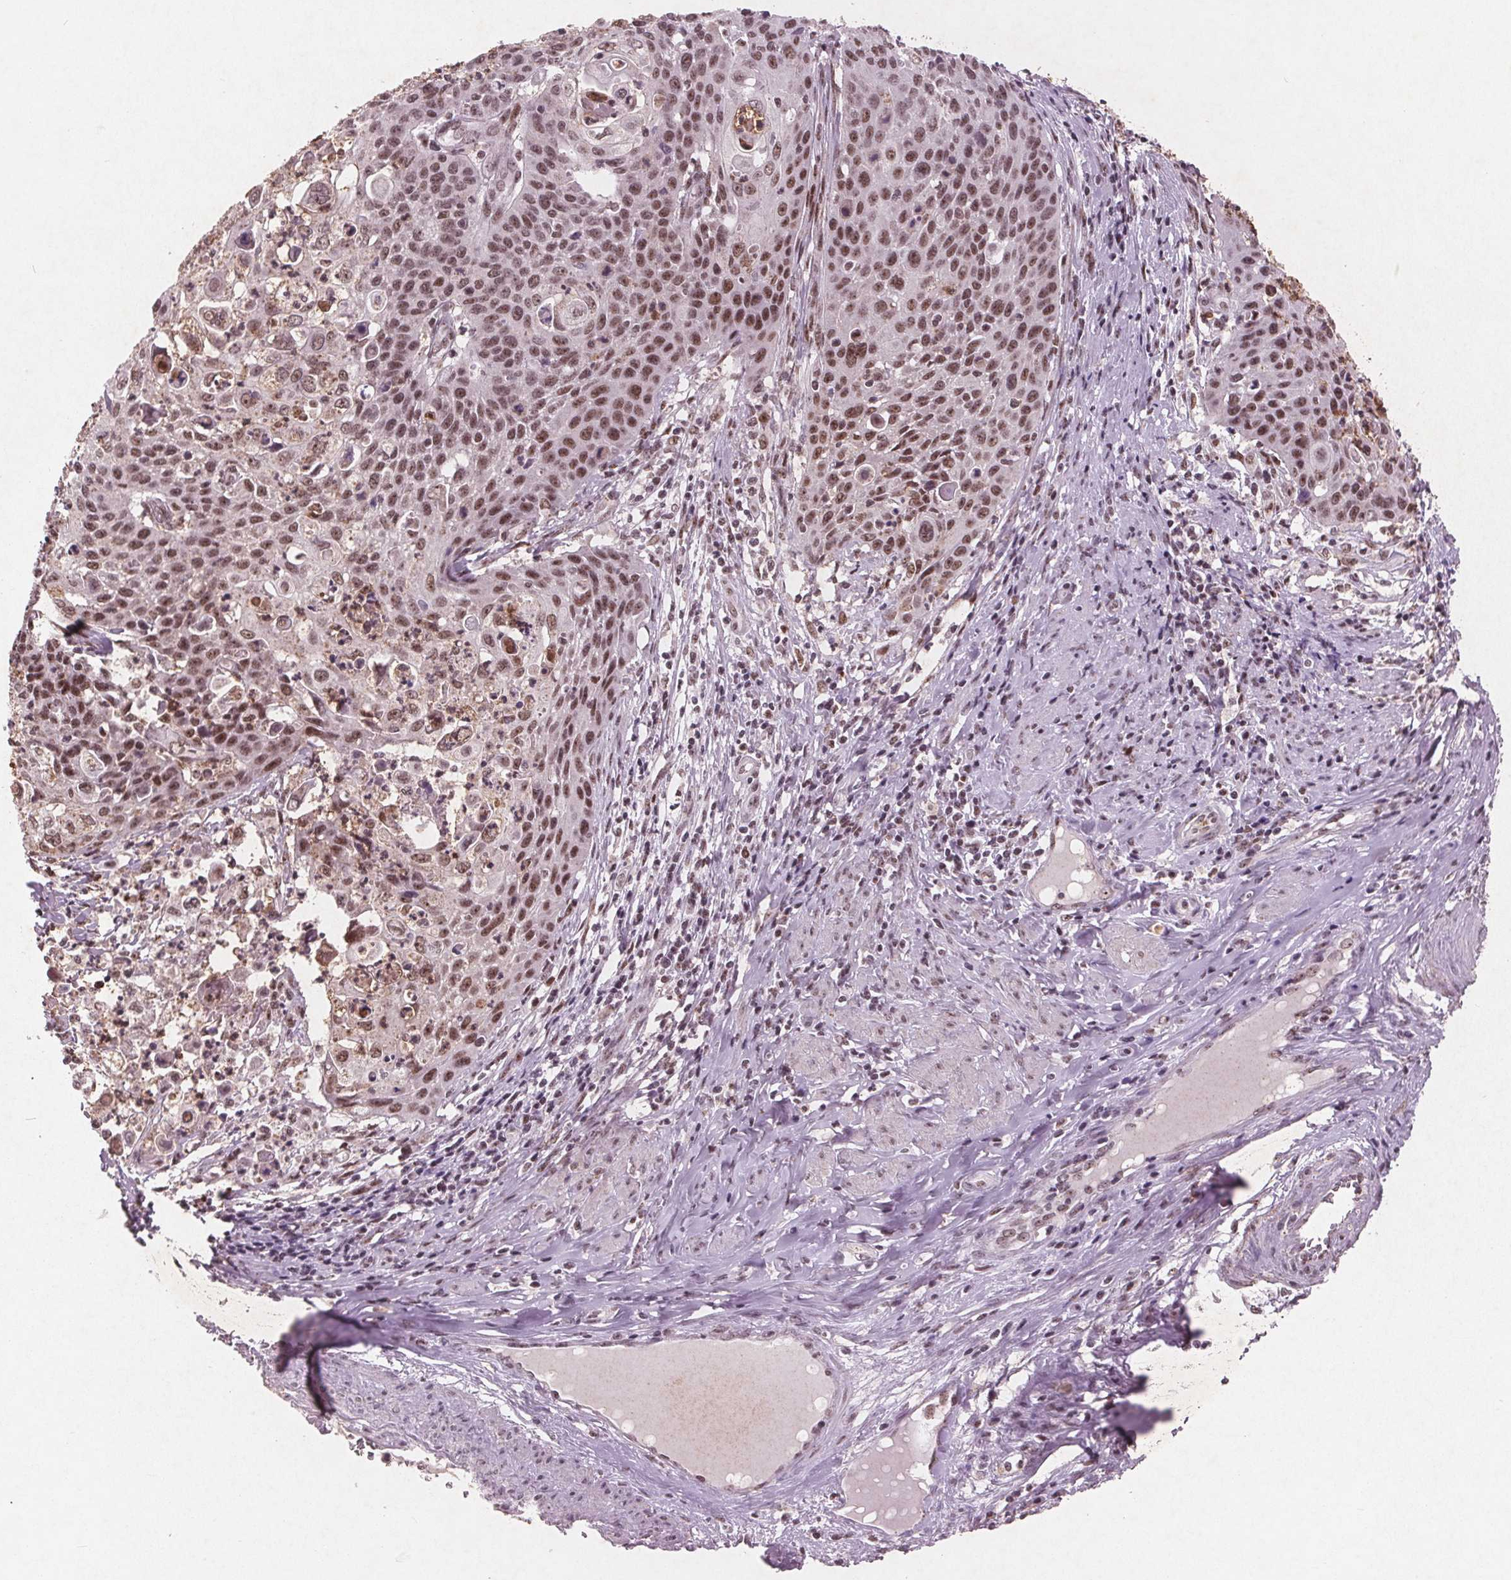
{"staining": {"intensity": "moderate", "quantity": ">75%", "location": "nuclear"}, "tissue": "cervical cancer", "cell_type": "Tumor cells", "image_type": "cancer", "snomed": [{"axis": "morphology", "description": "Squamous cell carcinoma, NOS"}, {"axis": "topography", "description": "Cervix"}], "caption": "Cervical cancer (squamous cell carcinoma) was stained to show a protein in brown. There is medium levels of moderate nuclear staining in approximately >75% of tumor cells. Using DAB (3,3'-diaminobenzidine) (brown) and hematoxylin (blue) stains, captured at high magnification using brightfield microscopy.", "gene": "RPS6KA2", "patient": {"sex": "female", "age": 65}}